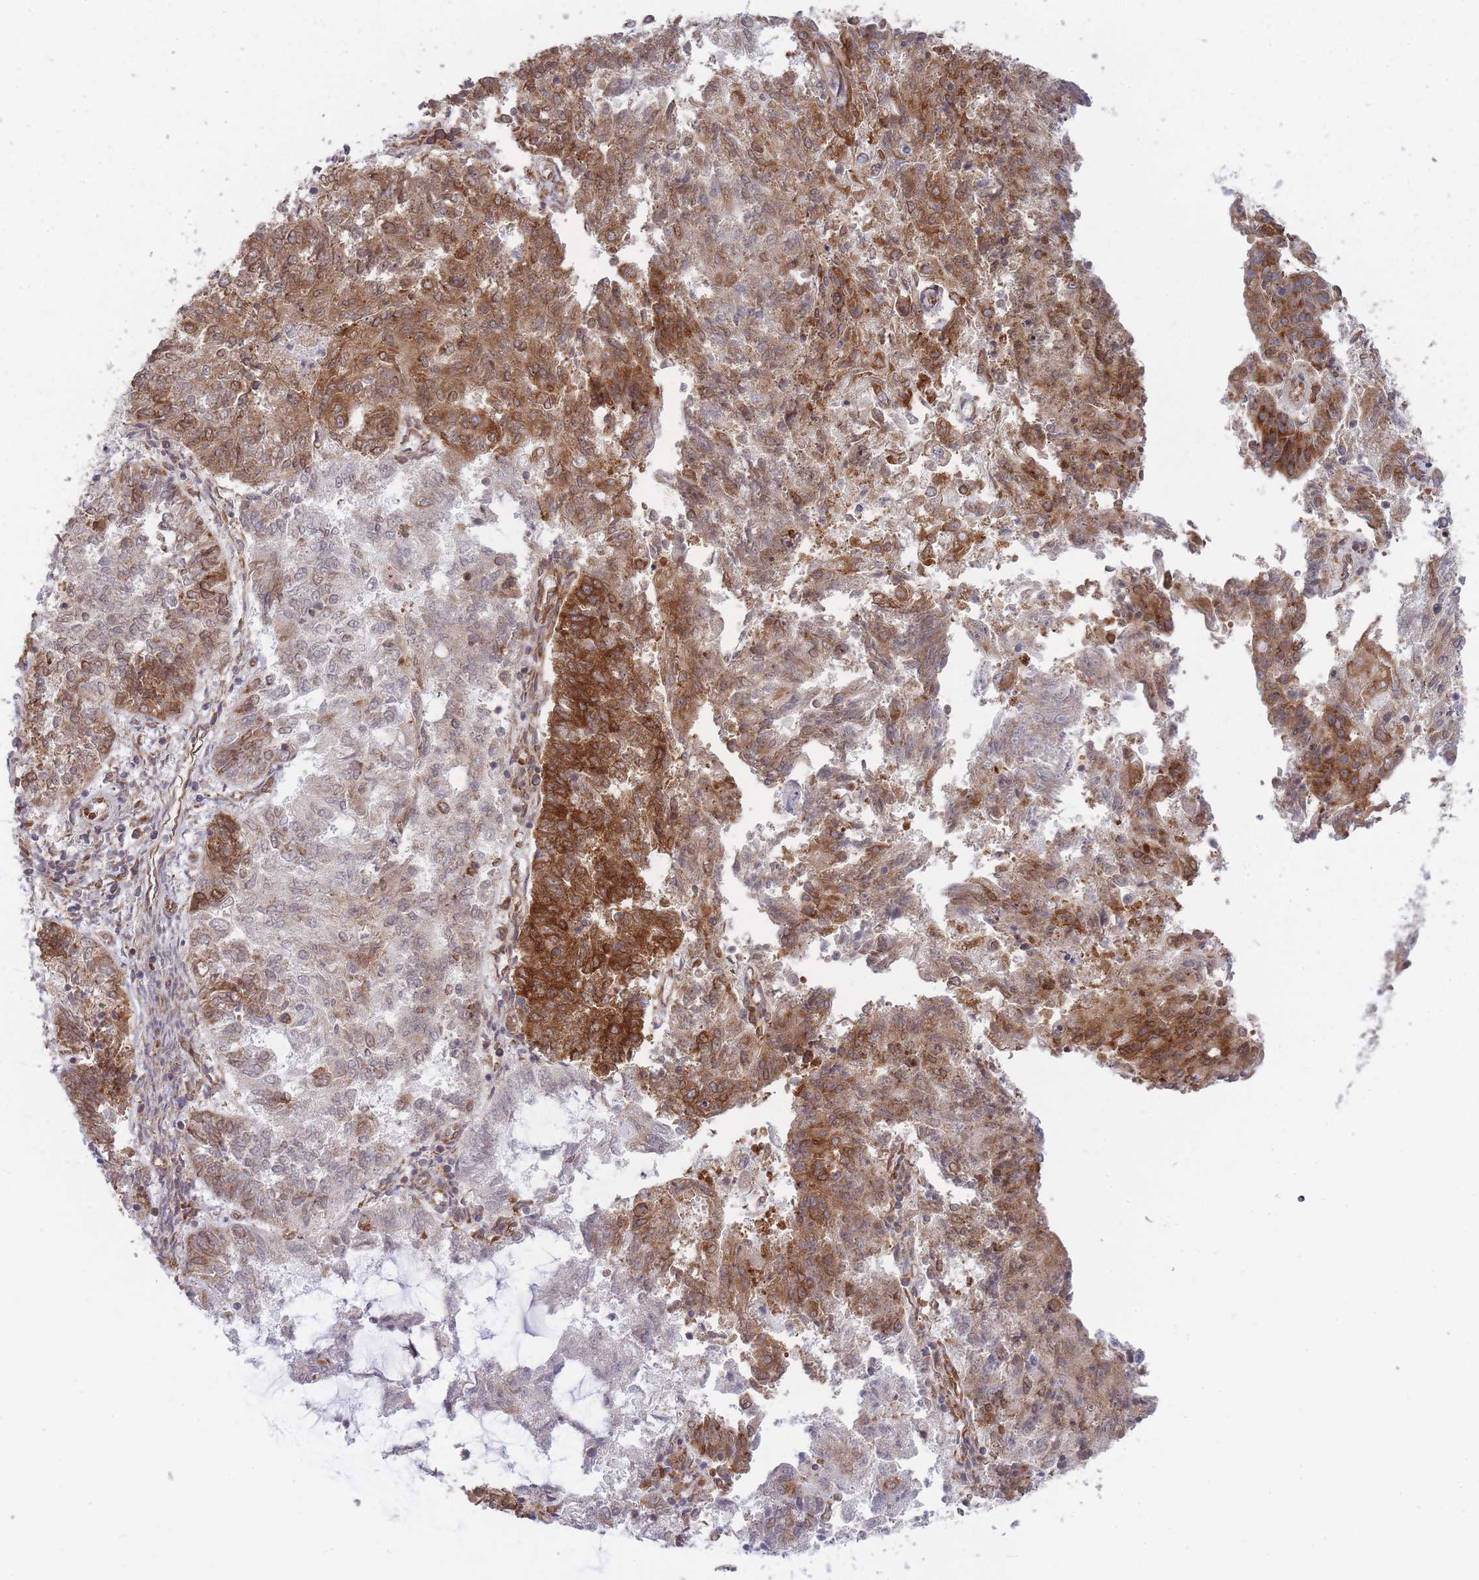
{"staining": {"intensity": "strong", "quantity": ">75%", "location": "cytoplasmic/membranous"}, "tissue": "endometrial cancer", "cell_type": "Tumor cells", "image_type": "cancer", "snomed": [{"axis": "morphology", "description": "Adenocarcinoma, NOS"}, {"axis": "topography", "description": "Endometrium"}], "caption": "Endometrial cancer (adenocarcinoma) stained with DAB immunohistochemistry (IHC) exhibits high levels of strong cytoplasmic/membranous positivity in about >75% of tumor cells.", "gene": "CCDC124", "patient": {"sex": "female", "age": 82}}